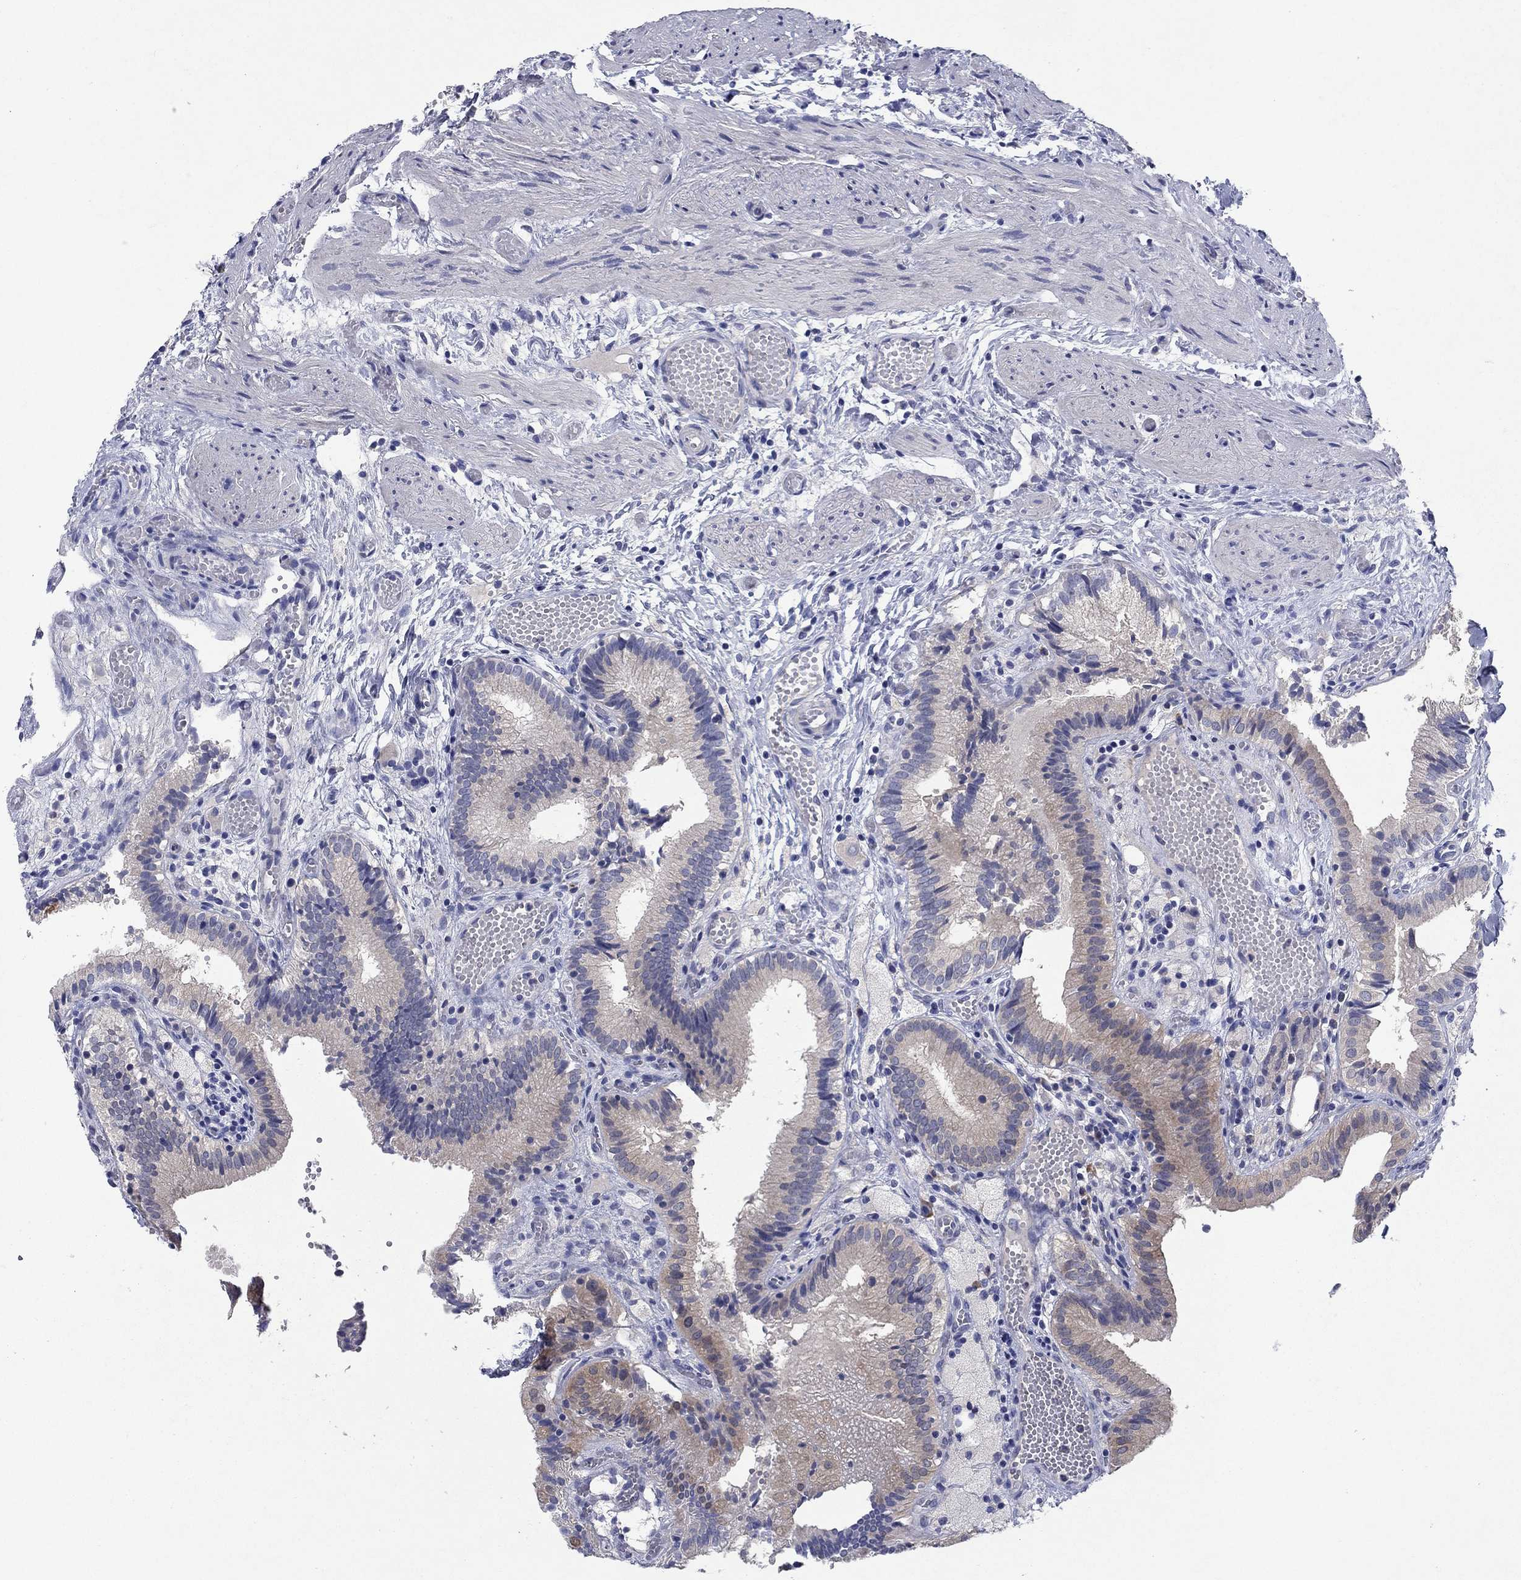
{"staining": {"intensity": "negative", "quantity": "none", "location": "none"}, "tissue": "gallbladder", "cell_type": "Glandular cells", "image_type": "normal", "snomed": [{"axis": "morphology", "description": "Normal tissue, NOS"}, {"axis": "topography", "description": "Gallbladder"}], "caption": "Human gallbladder stained for a protein using immunohistochemistry (IHC) shows no positivity in glandular cells.", "gene": "SULT2B1", "patient": {"sex": "female", "age": 24}}